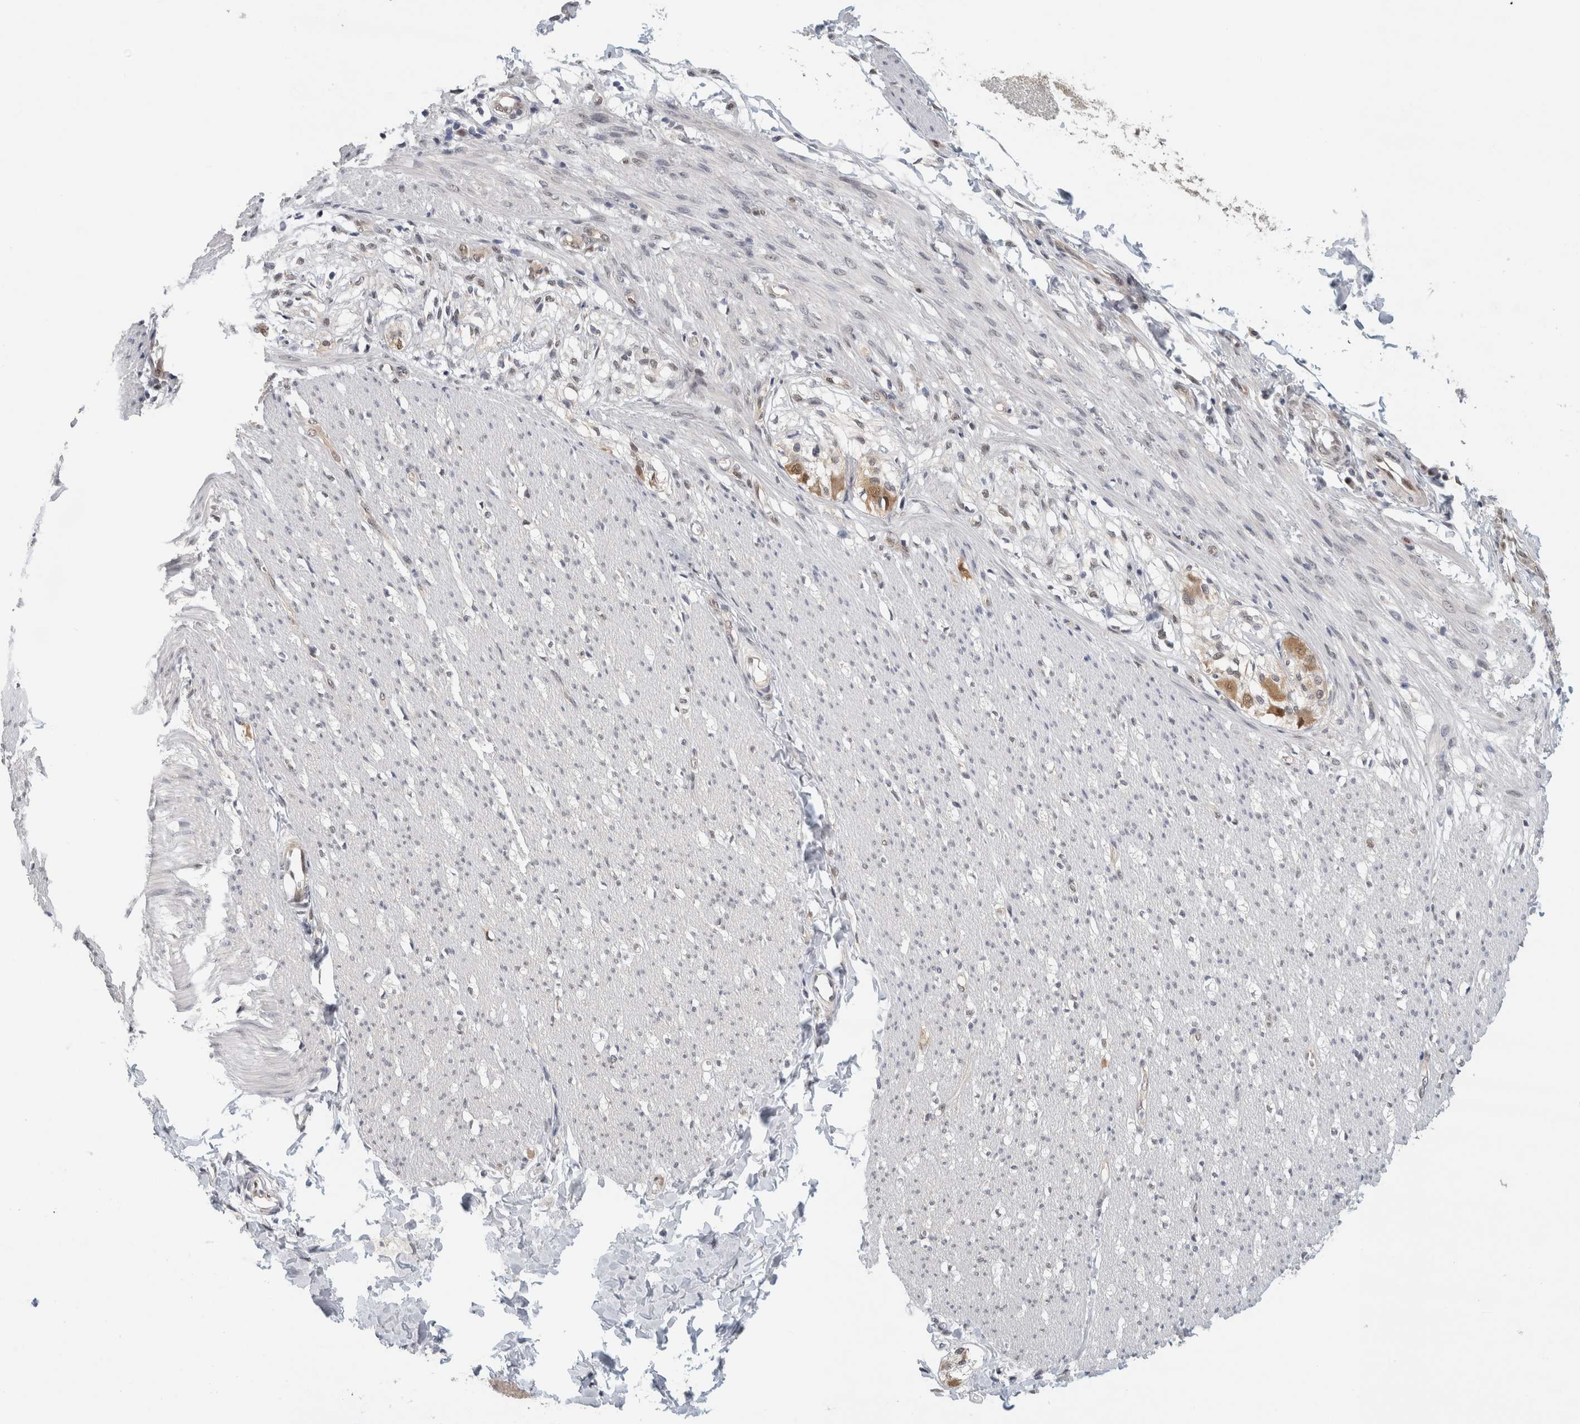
{"staining": {"intensity": "weak", "quantity": "<25%", "location": "cytoplasmic/membranous"}, "tissue": "smooth muscle", "cell_type": "Smooth muscle cells", "image_type": "normal", "snomed": [{"axis": "morphology", "description": "Normal tissue, NOS"}, {"axis": "morphology", "description": "Adenocarcinoma, NOS"}, {"axis": "topography", "description": "Smooth muscle"}, {"axis": "topography", "description": "Colon"}], "caption": "Immunohistochemical staining of normal human smooth muscle demonstrates no significant expression in smooth muscle cells. (DAB (3,3'-diaminobenzidine) IHC, high magnification).", "gene": "EIF4G3", "patient": {"sex": "male", "age": 14}}